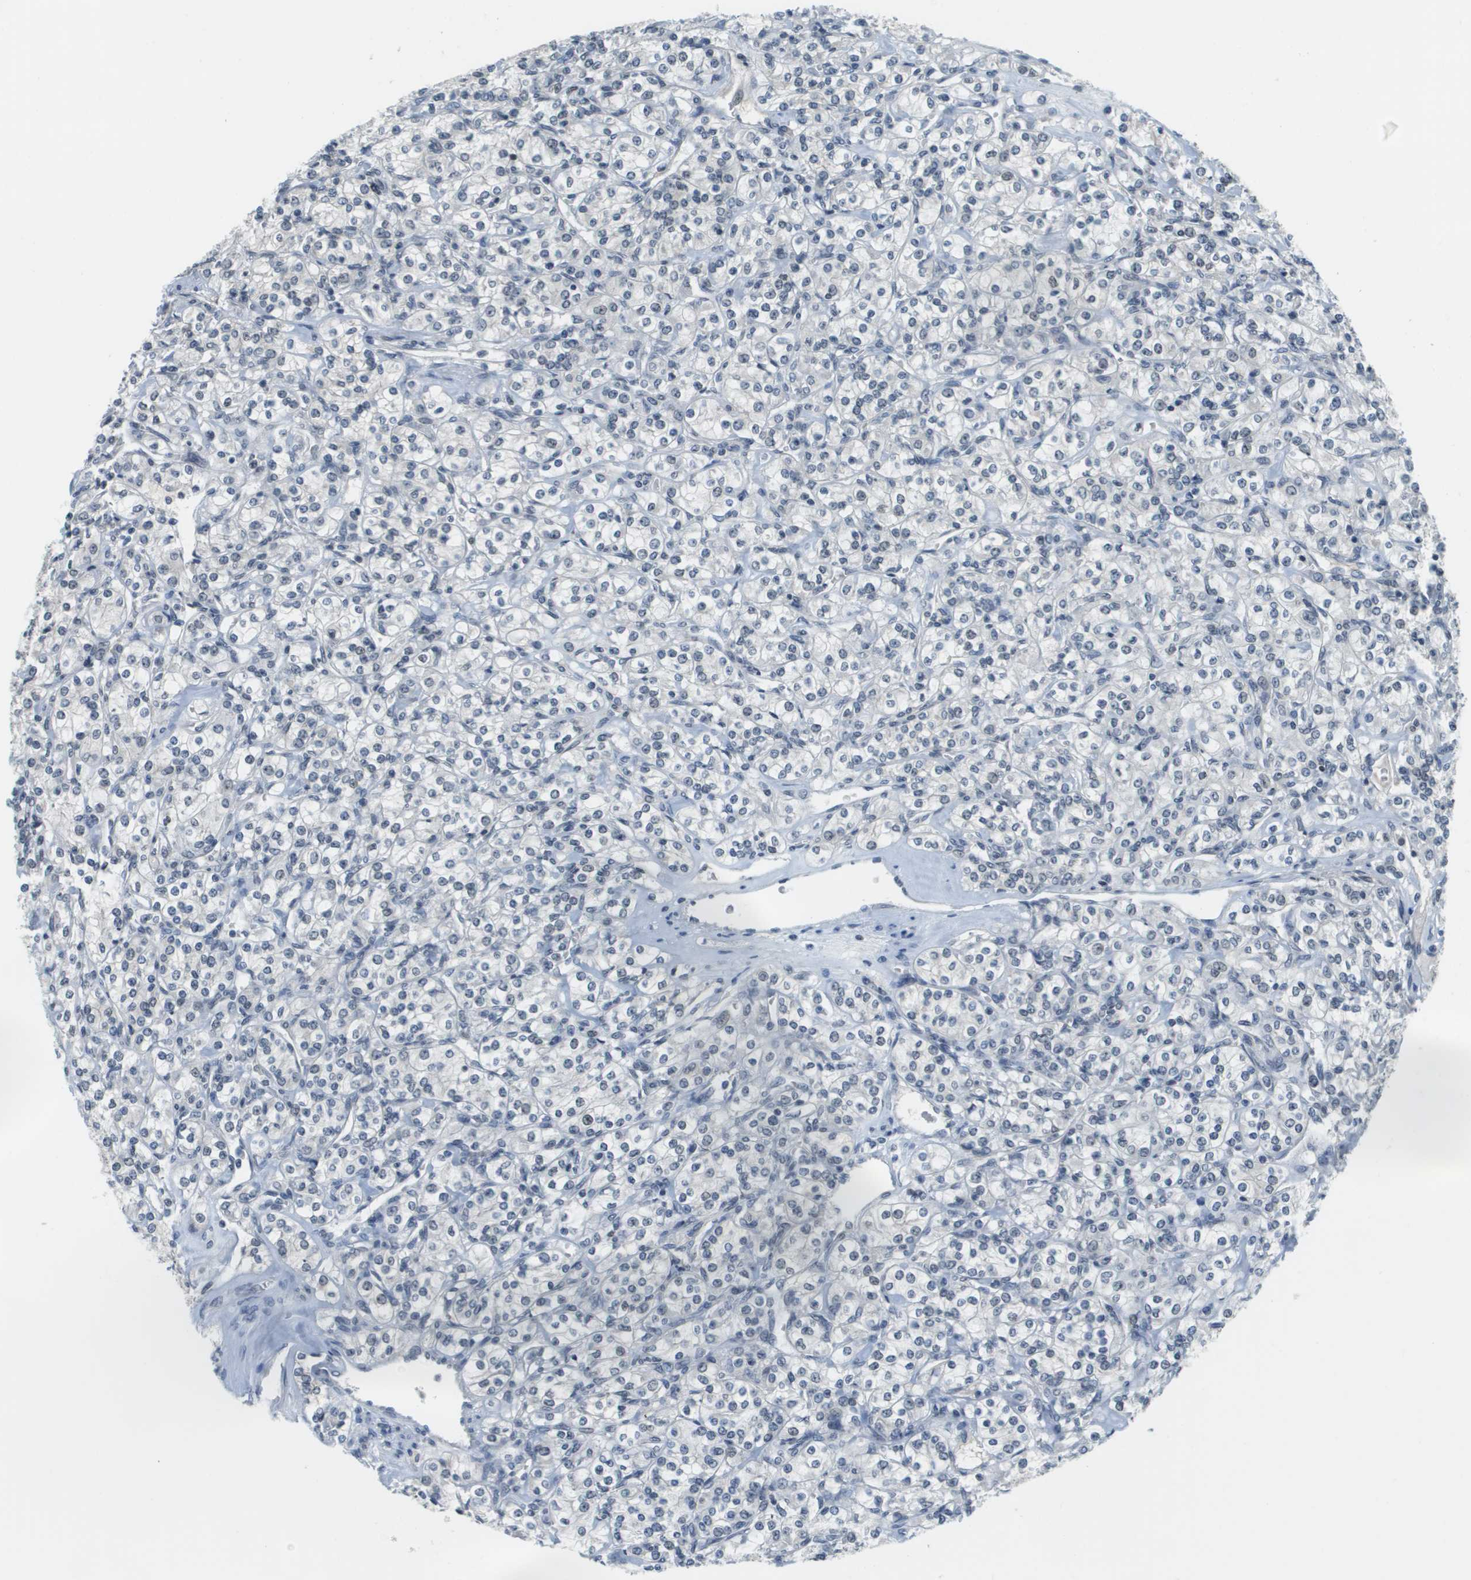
{"staining": {"intensity": "negative", "quantity": "none", "location": "none"}, "tissue": "renal cancer", "cell_type": "Tumor cells", "image_type": "cancer", "snomed": [{"axis": "morphology", "description": "Adenocarcinoma, NOS"}, {"axis": "topography", "description": "Kidney"}], "caption": "Tumor cells show no significant expression in adenocarcinoma (renal).", "gene": "CBX5", "patient": {"sex": "male", "age": 77}}